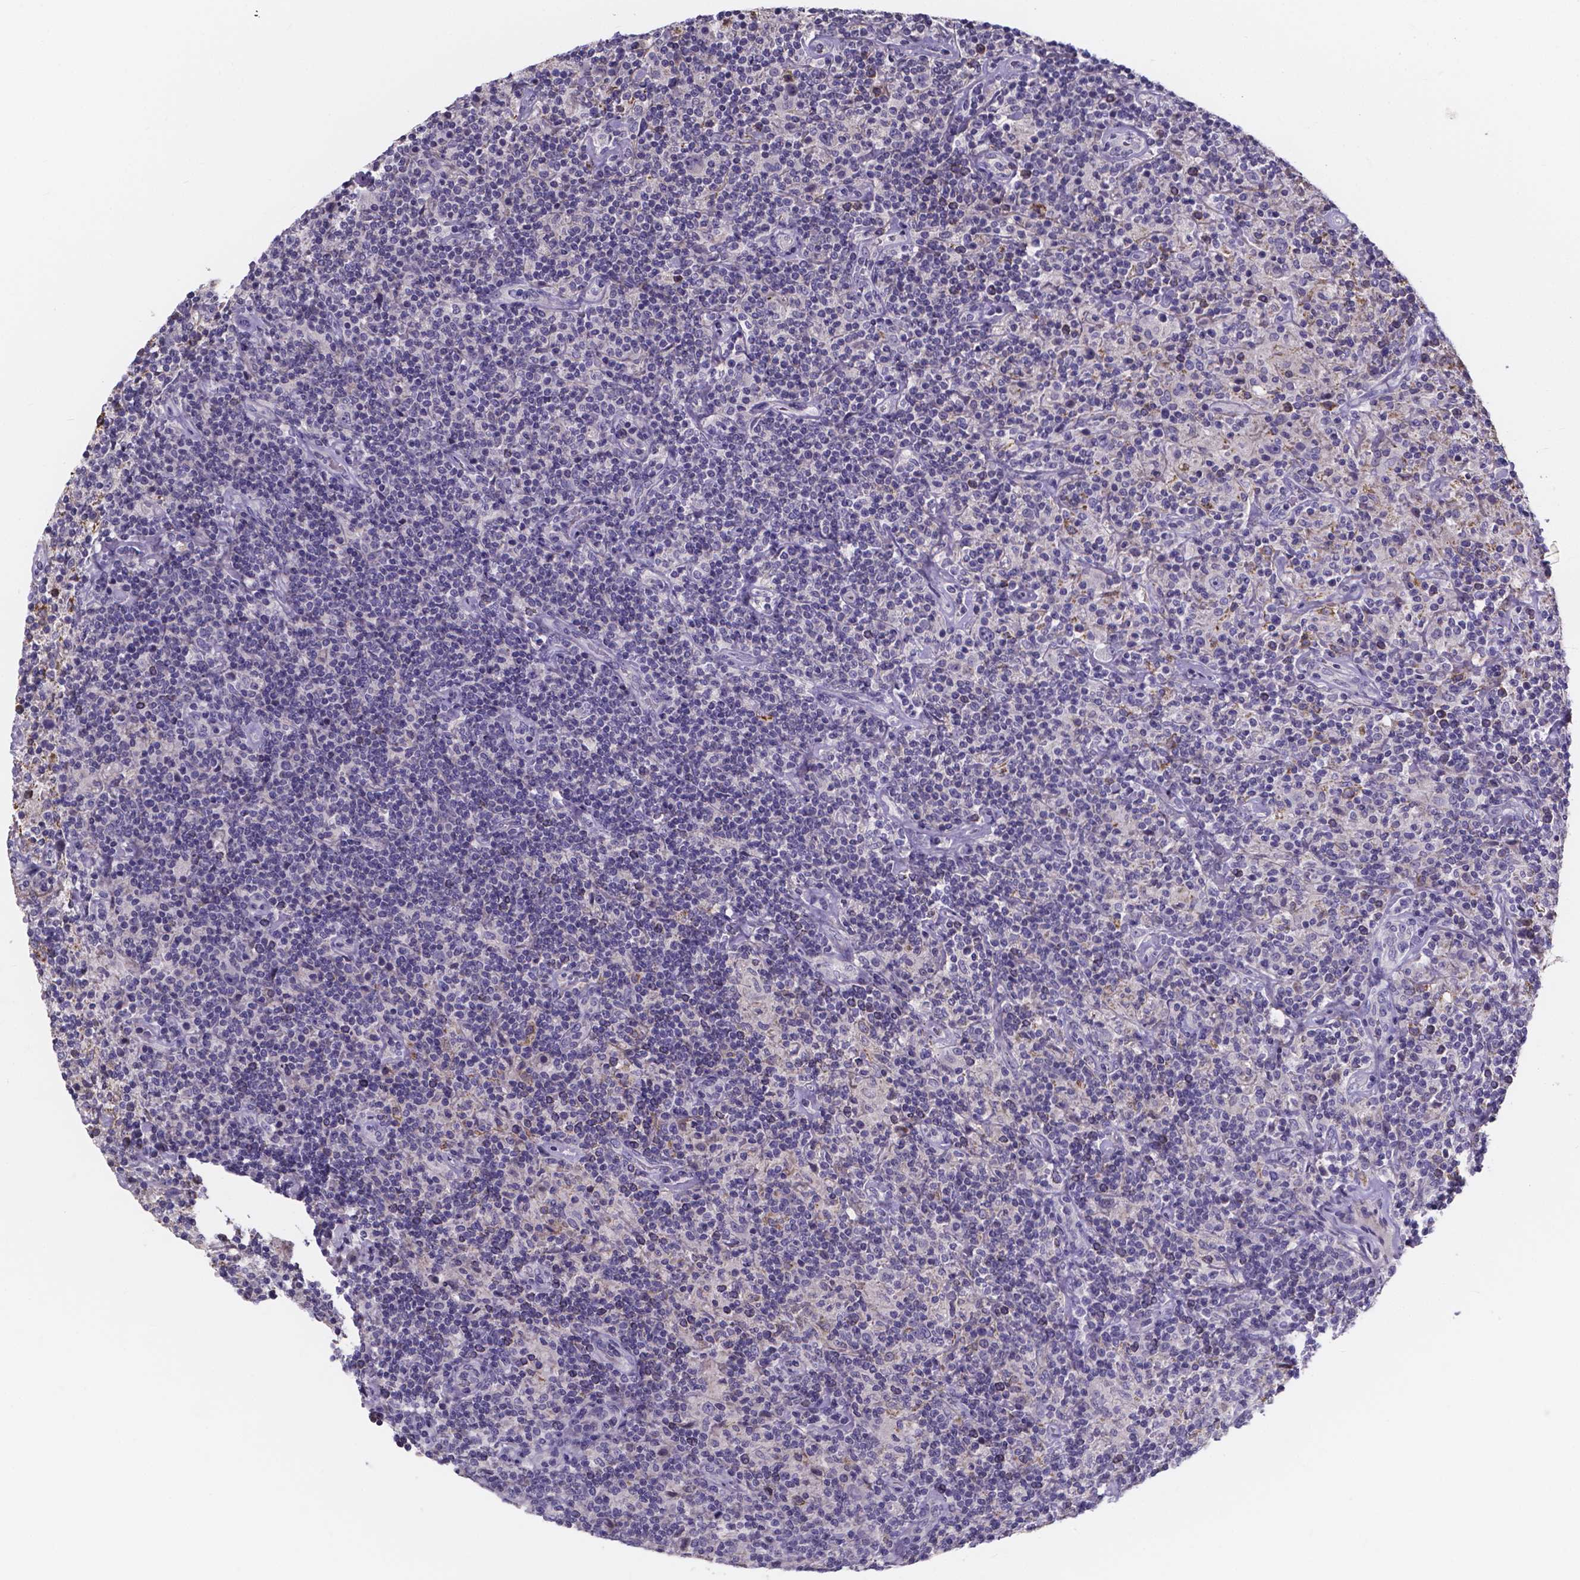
{"staining": {"intensity": "negative", "quantity": "none", "location": "none"}, "tissue": "lymphoma", "cell_type": "Tumor cells", "image_type": "cancer", "snomed": [{"axis": "morphology", "description": "Hodgkin's disease, NOS"}, {"axis": "topography", "description": "Lymph node"}], "caption": "Protein analysis of Hodgkin's disease exhibits no significant positivity in tumor cells. The staining is performed using DAB brown chromogen with nuclei counter-stained in using hematoxylin.", "gene": "SPOCD1", "patient": {"sex": "male", "age": 70}}